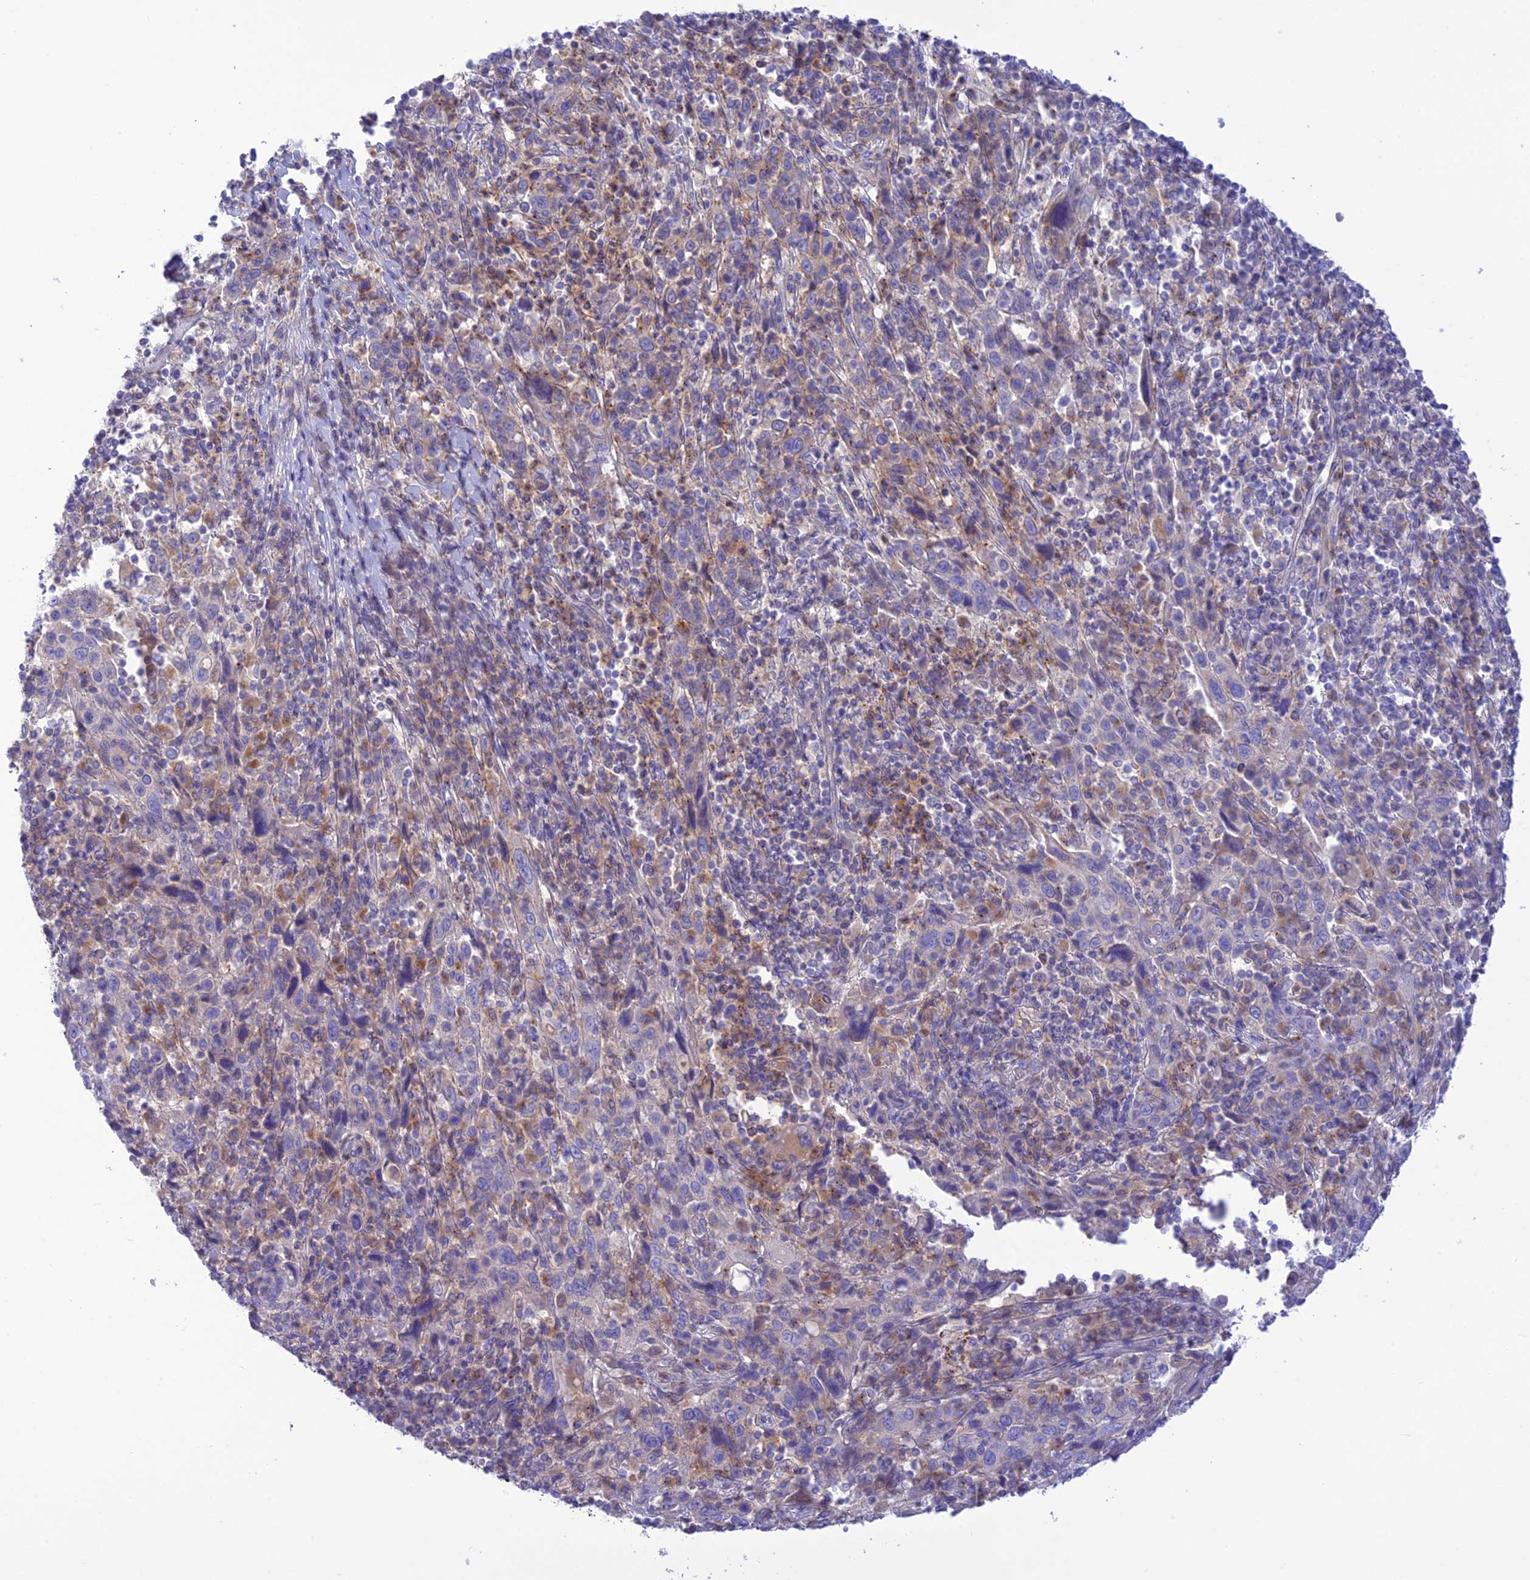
{"staining": {"intensity": "negative", "quantity": "none", "location": "none"}, "tissue": "cervical cancer", "cell_type": "Tumor cells", "image_type": "cancer", "snomed": [{"axis": "morphology", "description": "Squamous cell carcinoma, NOS"}, {"axis": "topography", "description": "Cervix"}], "caption": "Immunohistochemistry (IHC) photomicrograph of squamous cell carcinoma (cervical) stained for a protein (brown), which exhibits no expression in tumor cells.", "gene": "CHSY3", "patient": {"sex": "female", "age": 46}}